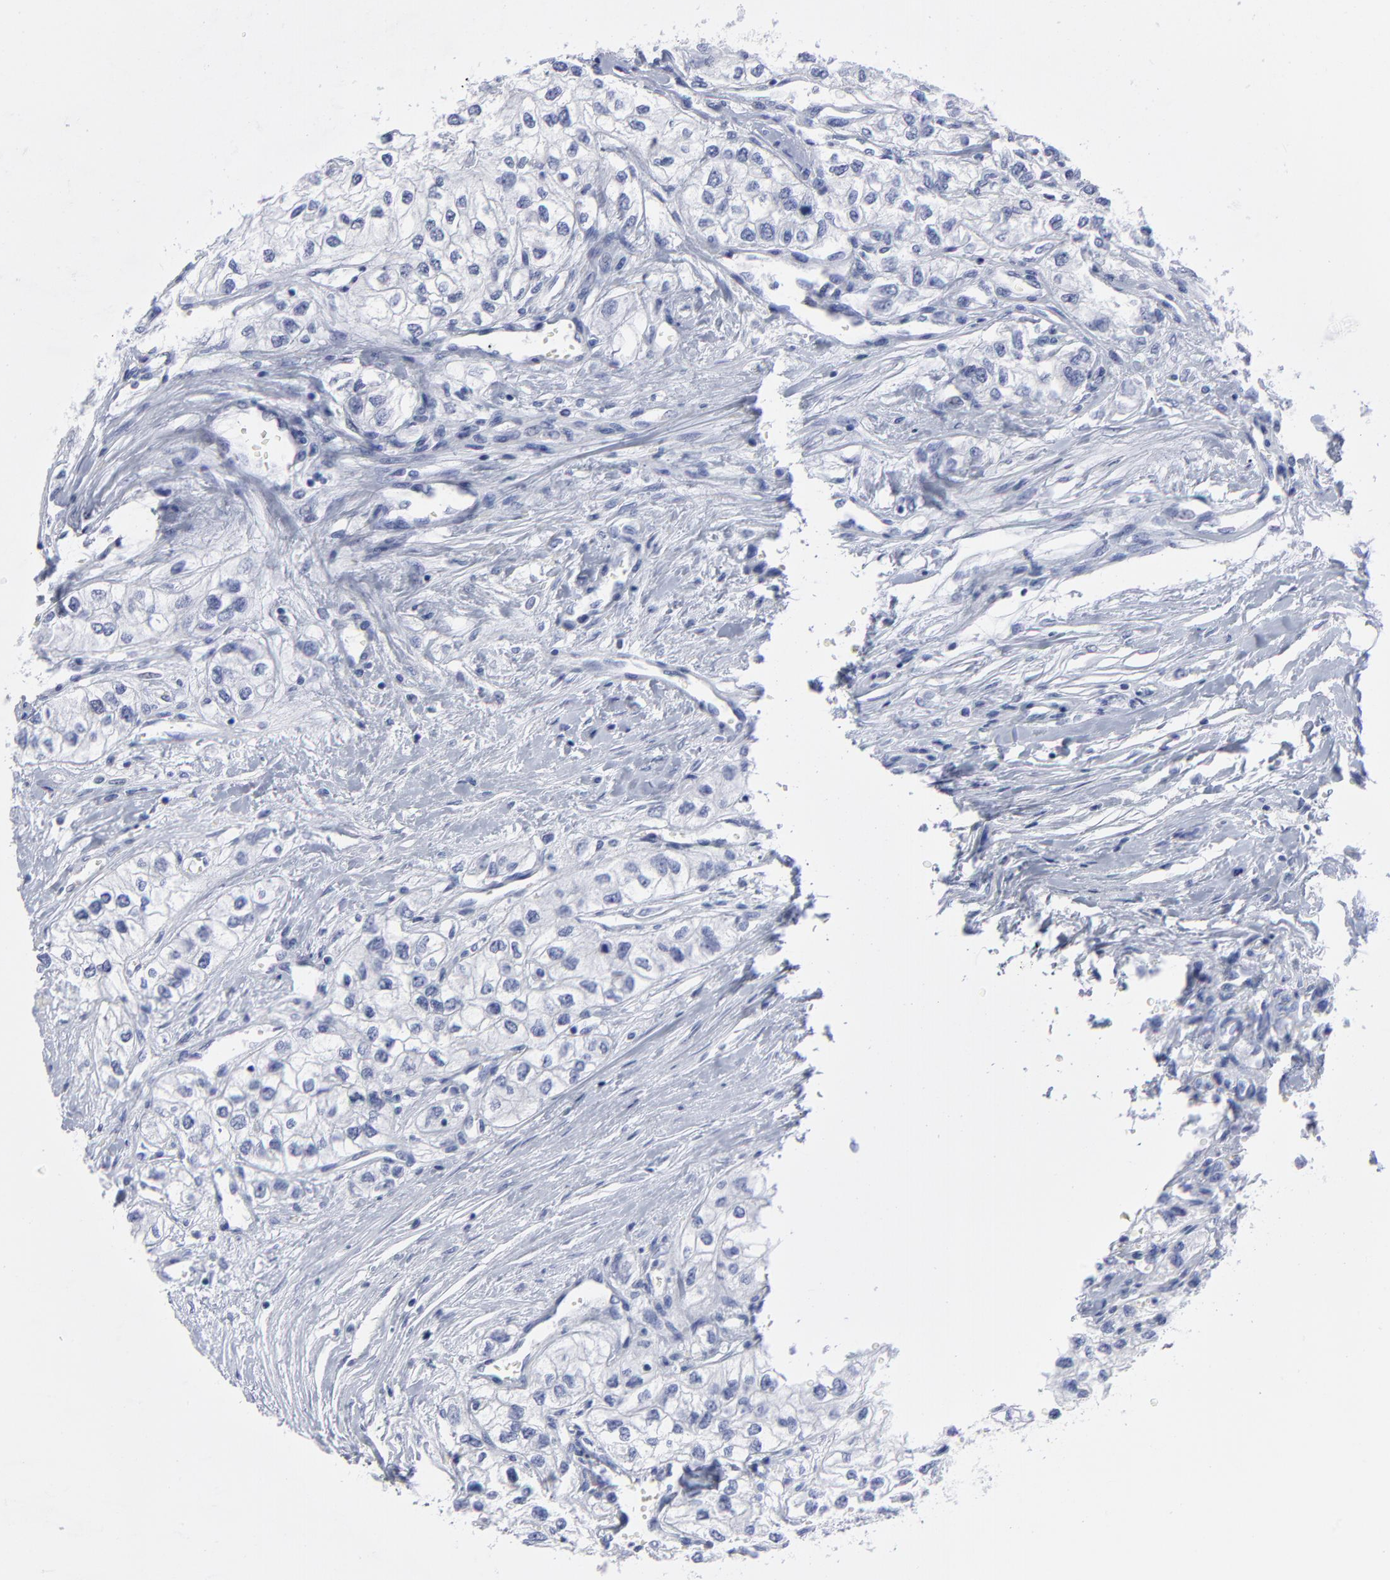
{"staining": {"intensity": "negative", "quantity": "none", "location": "none"}, "tissue": "renal cancer", "cell_type": "Tumor cells", "image_type": "cancer", "snomed": [{"axis": "morphology", "description": "Adenocarcinoma, NOS"}, {"axis": "topography", "description": "Kidney"}], "caption": "A histopathology image of human renal cancer (adenocarcinoma) is negative for staining in tumor cells. Brightfield microscopy of immunohistochemistry stained with DAB (3,3'-diaminobenzidine) (brown) and hematoxylin (blue), captured at high magnification.", "gene": "CNTN3", "patient": {"sex": "male", "age": 57}}